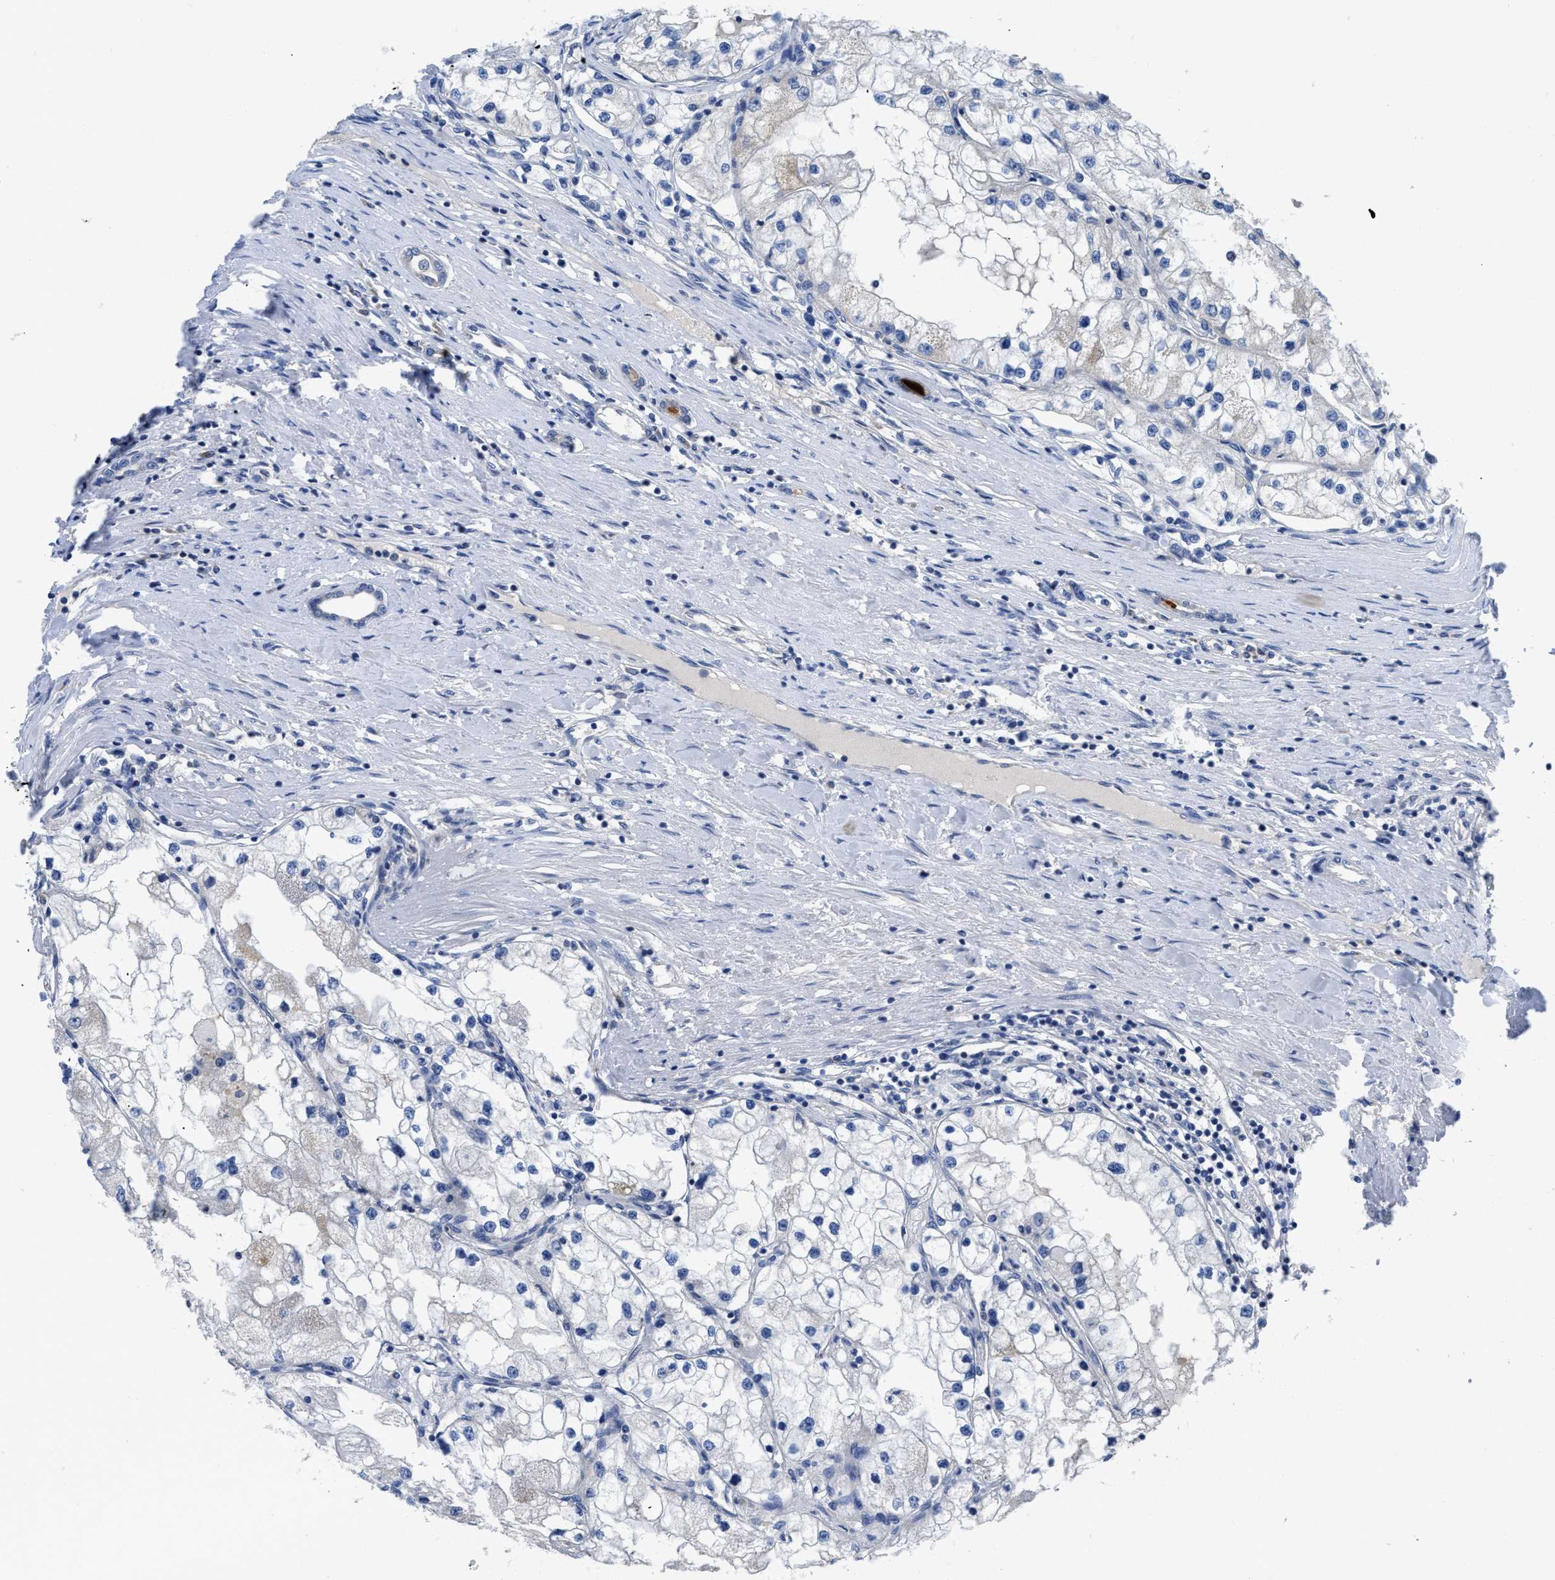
{"staining": {"intensity": "negative", "quantity": "none", "location": "none"}, "tissue": "renal cancer", "cell_type": "Tumor cells", "image_type": "cancer", "snomed": [{"axis": "morphology", "description": "Adenocarcinoma, NOS"}, {"axis": "topography", "description": "Kidney"}], "caption": "Renal cancer was stained to show a protein in brown. There is no significant positivity in tumor cells.", "gene": "ETFA", "patient": {"sex": "male", "age": 68}}